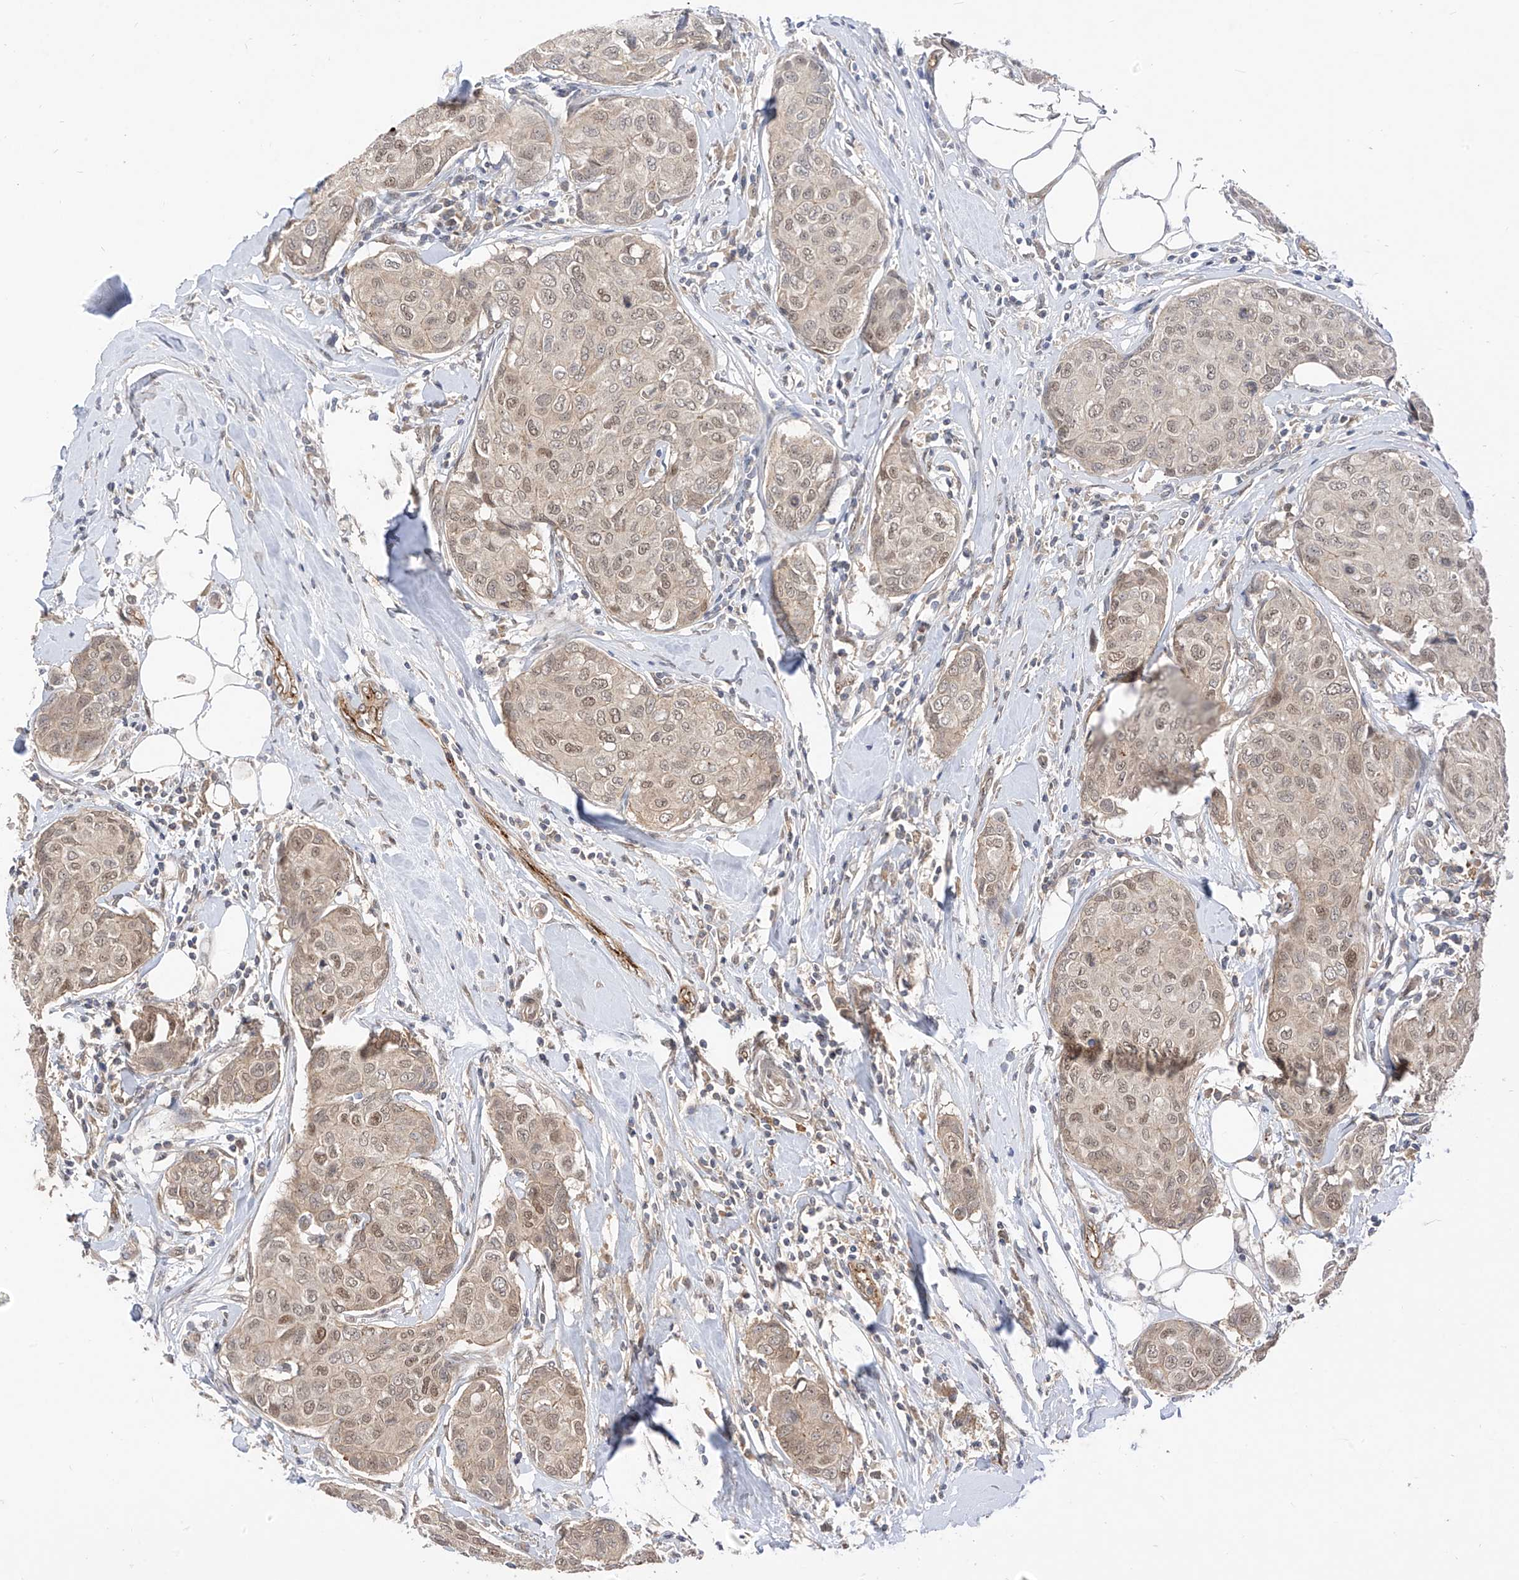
{"staining": {"intensity": "weak", "quantity": "25%-75%", "location": "cytoplasmic/membranous,nuclear"}, "tissue": "breast cancer", "cell_type": "Tumor cells", "image_type": "cancer", "snomed": [{"axis": "morphology", "description": "Duct carcinoma"}, {"axis": "topography", "description": "Breast"}], "caption": "Protein staining demonstrates weak cytoplasmic/membranous and nuclear staining in approximately 25%-75% of tumor cells in breast infiltrating ductal carcinoma.", "gene": "MRTFA", "patient": {"sex": "female", "age": 80}}